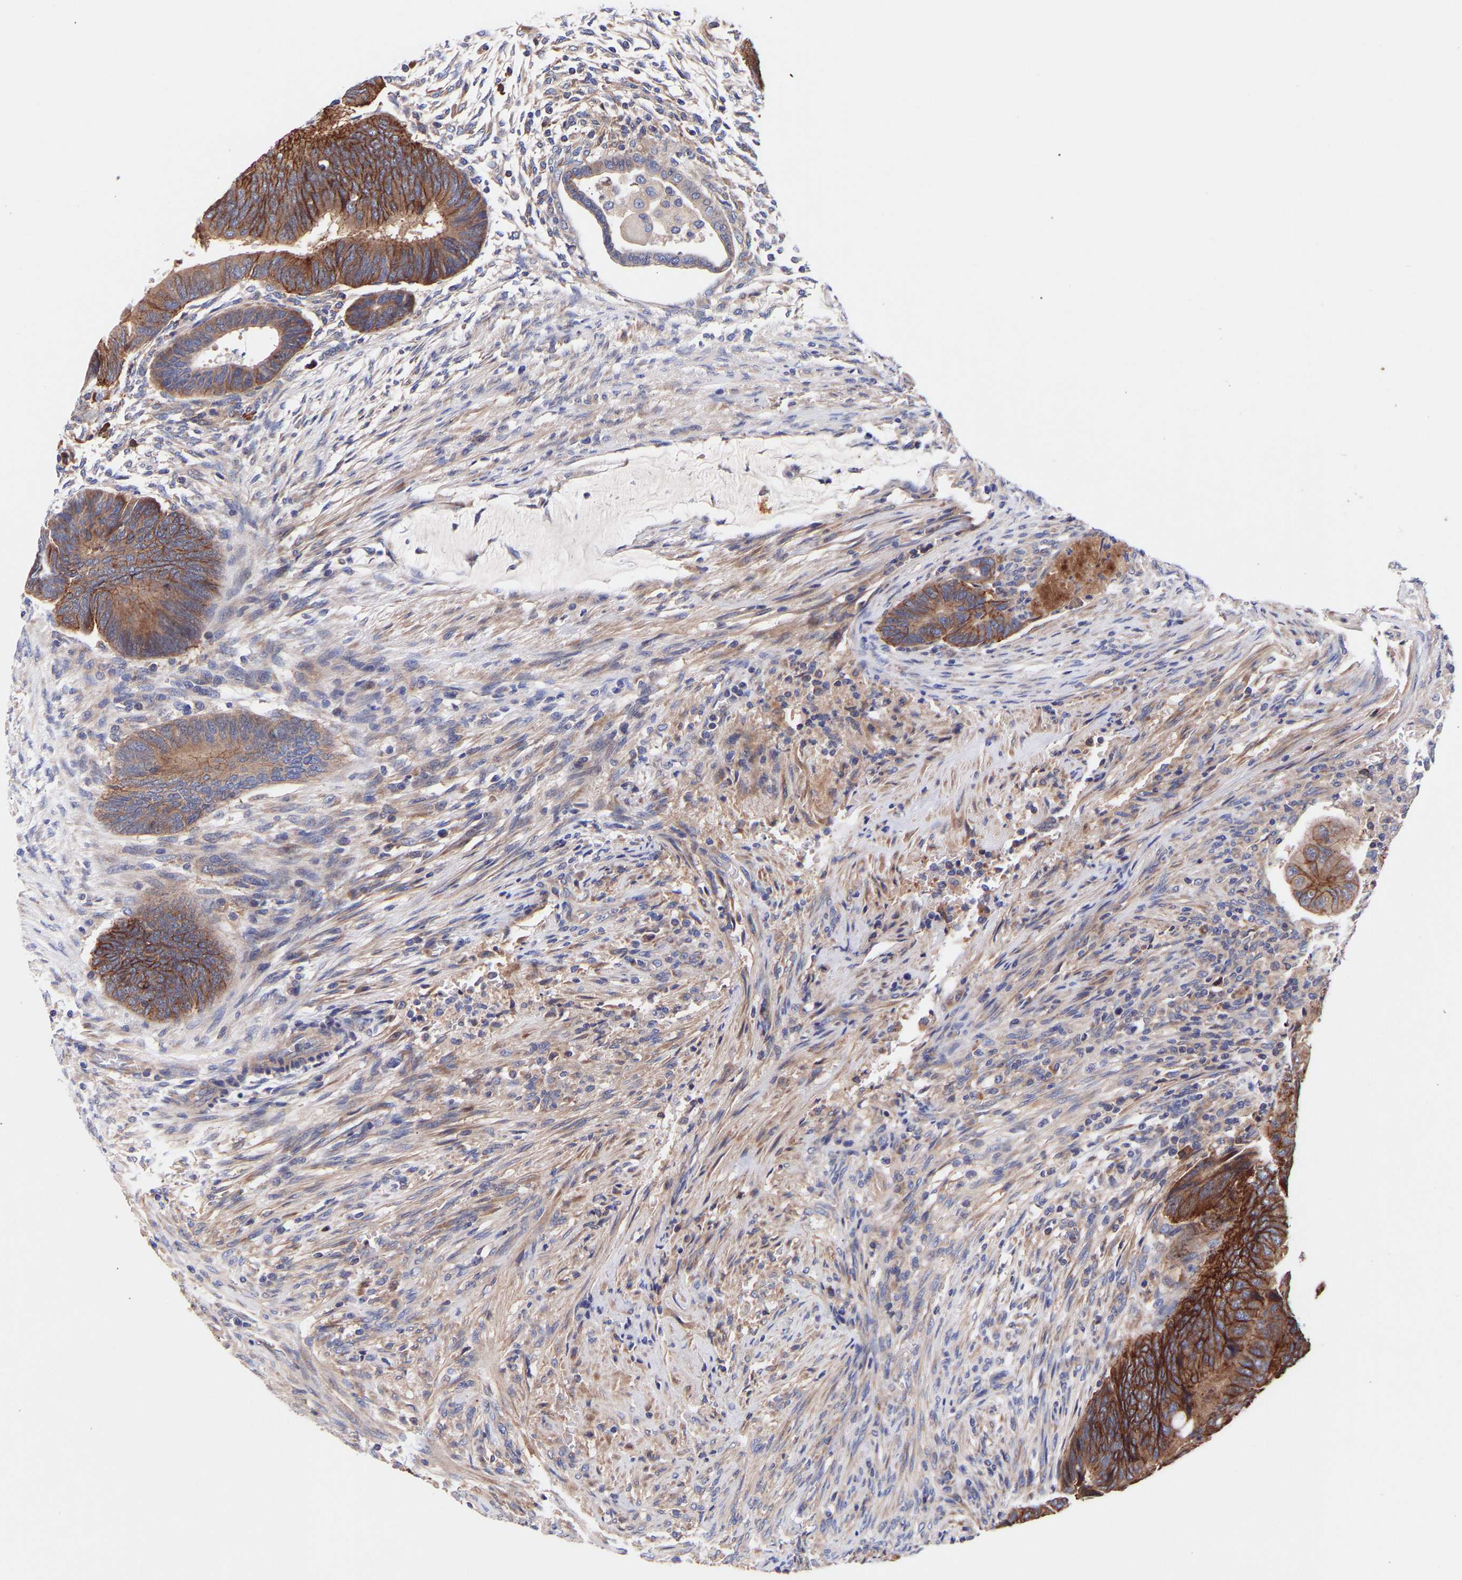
{"staining": {"intensity": "strong", "quantity": ">75%", "location": "cytoplasmic/membranous"}, "tissue": "colorectal cancer", "cell_type": "Tumor cells", "image_type": "cancer", "snomed": [{"axis": "morphology", "description": "Normal tissue, NOS"}, {"axis": "morphology", "description": "Adenocarcinoma, NOS"}, {"axis": "topography", "description": "Rectum"}, {"axis": "topography", "description": "Peripheral nerve tissue"}], "caption": "A high amount of strong cytoplasmic/membranous expression is seen in approximately >75% of tumor cells in adenocarcinoma (colorectal) tissue.", "gene": "AIMP2", "patient": {"sex": "male", "age": 92}}